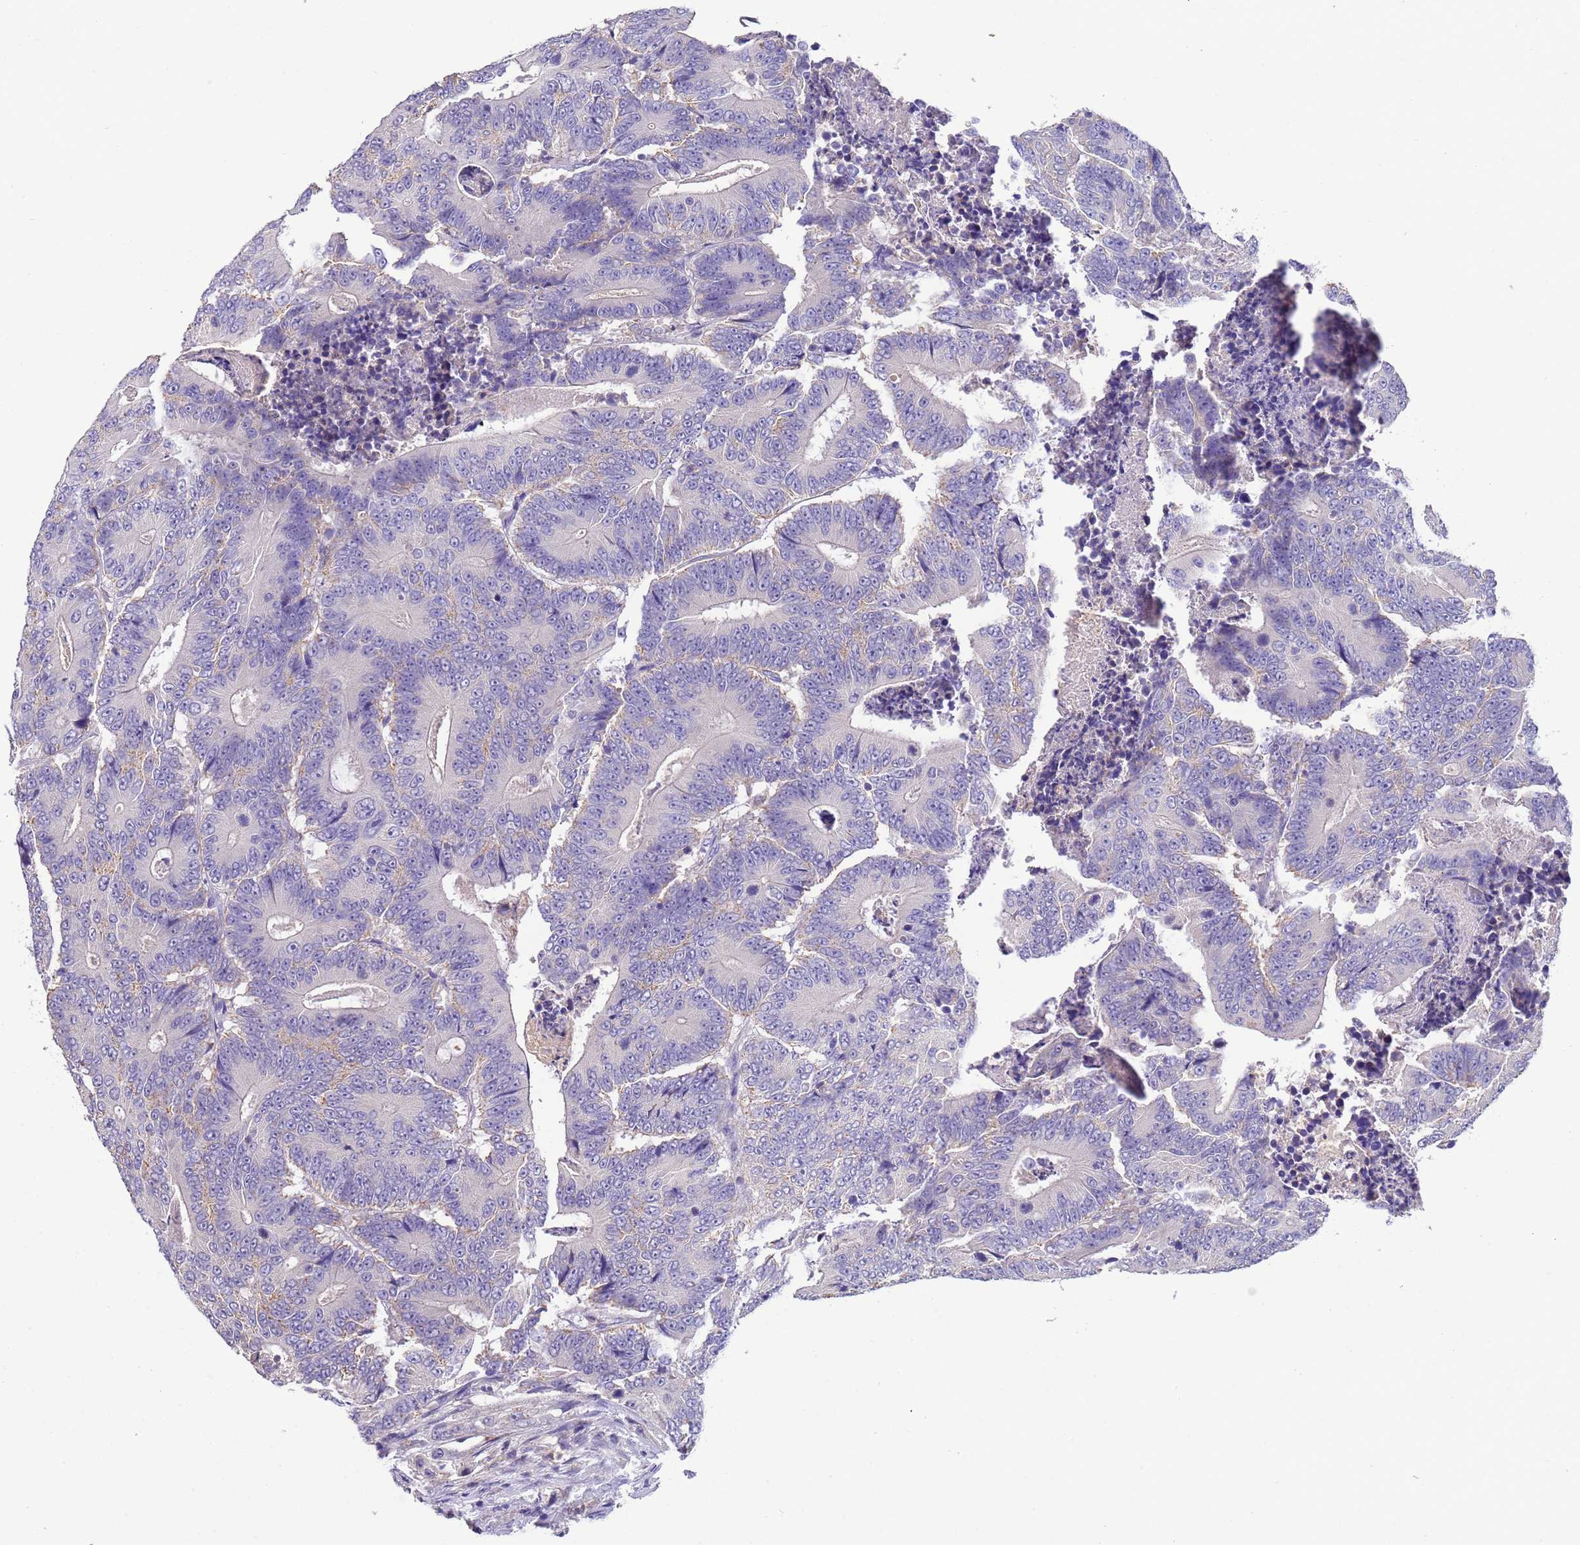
{"staining": {"intensity": "negative", "quantity": "none", "location": "none"}, "tissue": "colorectal cancer", "cell_type": "Tumor cells", "image_type": "cancer", "snomed": [{"axis": "morphology", "description": "Adenocarcinoma, NOS"}, {"axis": "topography", "description": "Colon"}], "caption": "Immunohistochemistry of human colorectal cancer demonstrates no expression in tumor cells. (Stains: DAB (3,3'-diaminobenzidine) immunohistochemistry (IHC) with hematoxylin counter stain, Microscopy: brightfield microscopy at high magnification).", "gene": "SLC24A3", "patient": {"sex": "male", "age": 83}}